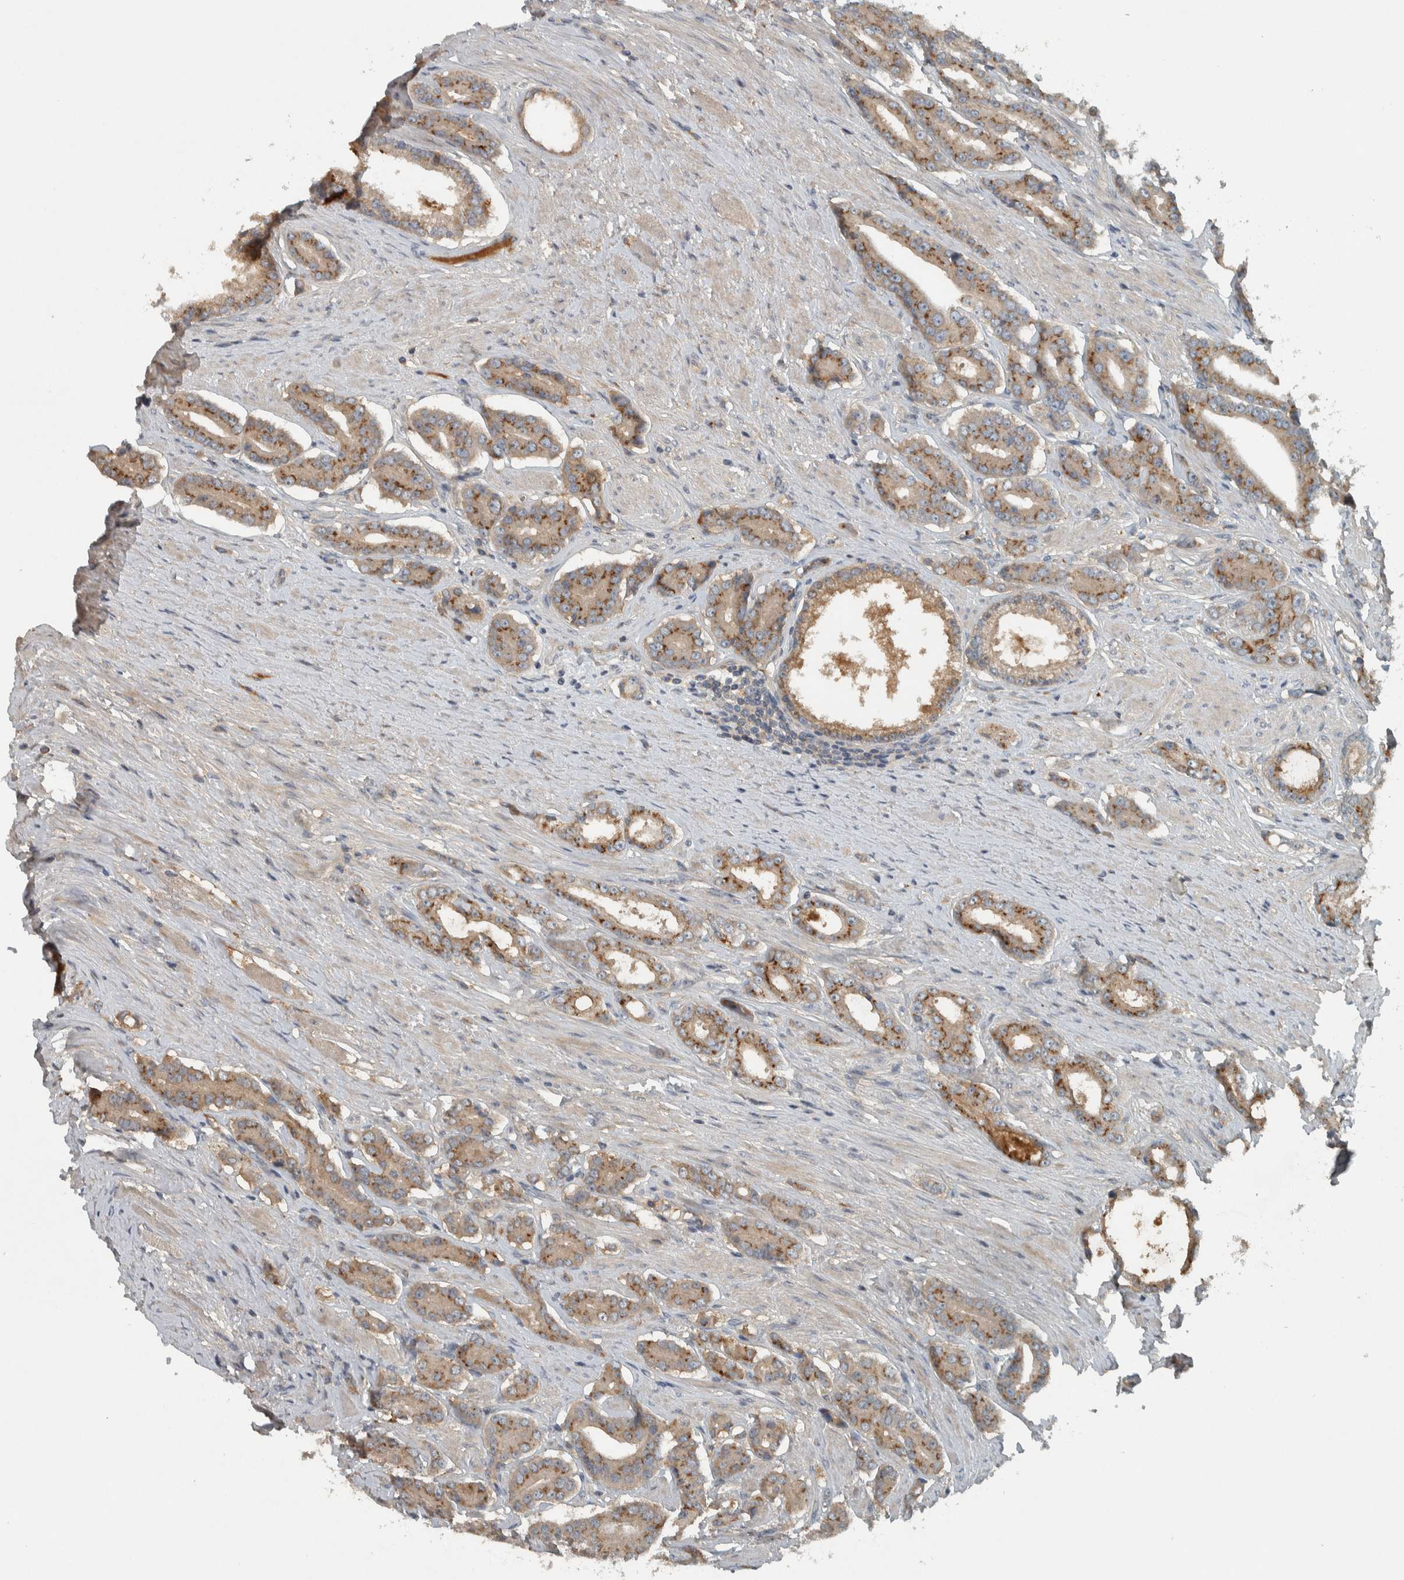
{"staining": {"intensity": "moderate", "quantity": ">75%", "location": "cytoplasmic/membranous"}, "tissue": "prostate cancer", "cell_type": "Tumor cells", "image_type": "cancer", "snomed": [{"axis": "morphology", "description": "Adenocarcinoma, High grade"}, {"axis": "topography", "description": "Prostate"}], "caption": "Human adenocarcinoma (high-grade) (prostate) stained with a protein marker exhibits moderate staining in tumor cells.", "gene": "CLCN2", "patient": {"sex": "male", "age": 71}}